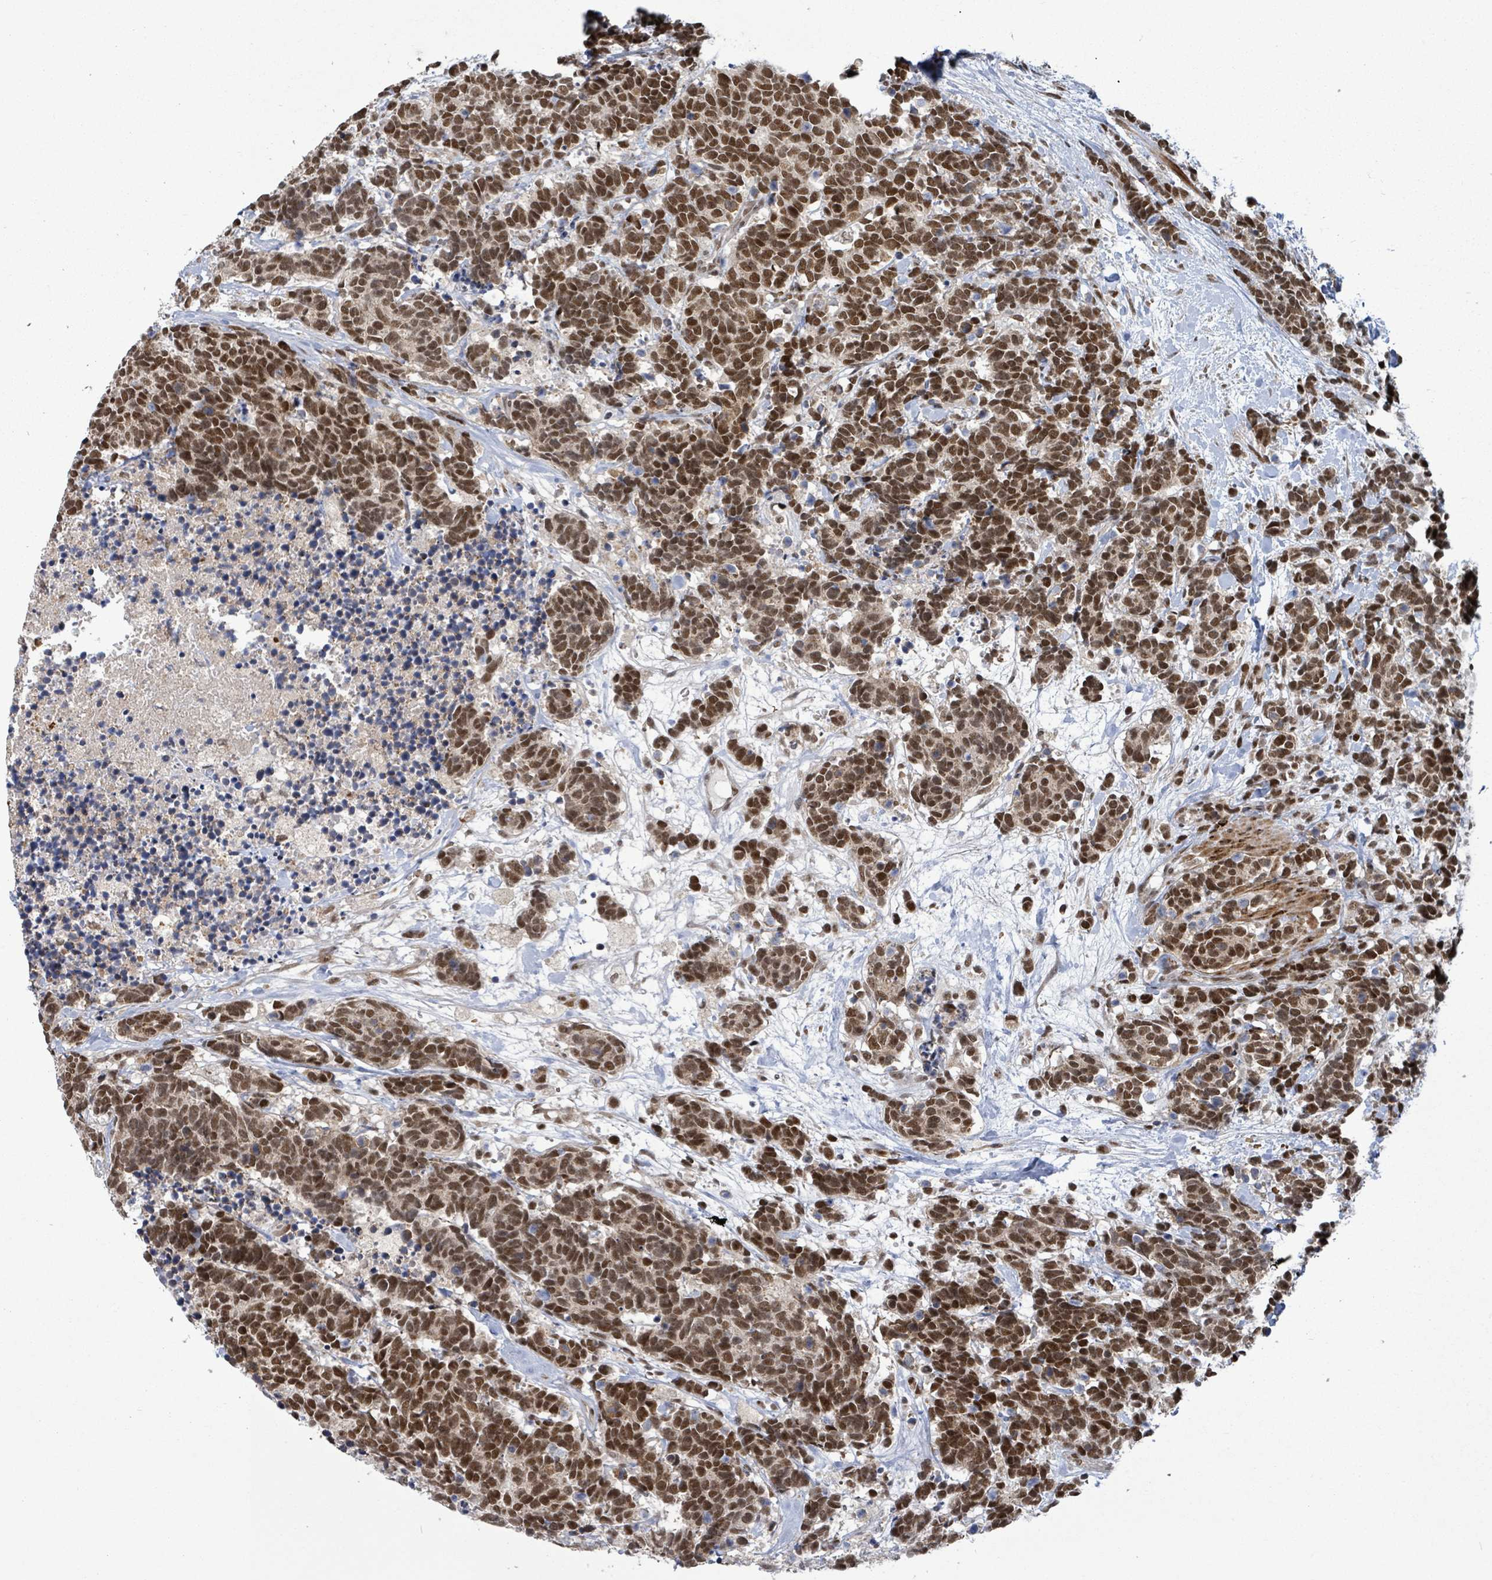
{"staining": {"intensity": "moderate", "quantity": ">75%", "location": "nuclear"}, "tissue": "carcinoid", "cell_type": "Tumor cells", "image_type": "cancer", "snomed": [{"axis": "morphology", "description": "Carcinoma, NOS"}, {"axis": "morphology", "description": "Carcinoid, malignant, NOS"}, {"axis": "topography", "description": "Prostate"}], "caption": "Human carcinoid stained with a protein marker reveals moderate staining in tumor cells.", "gene": "PATZ1", "patient": {"sex": "male", "age": 57}}